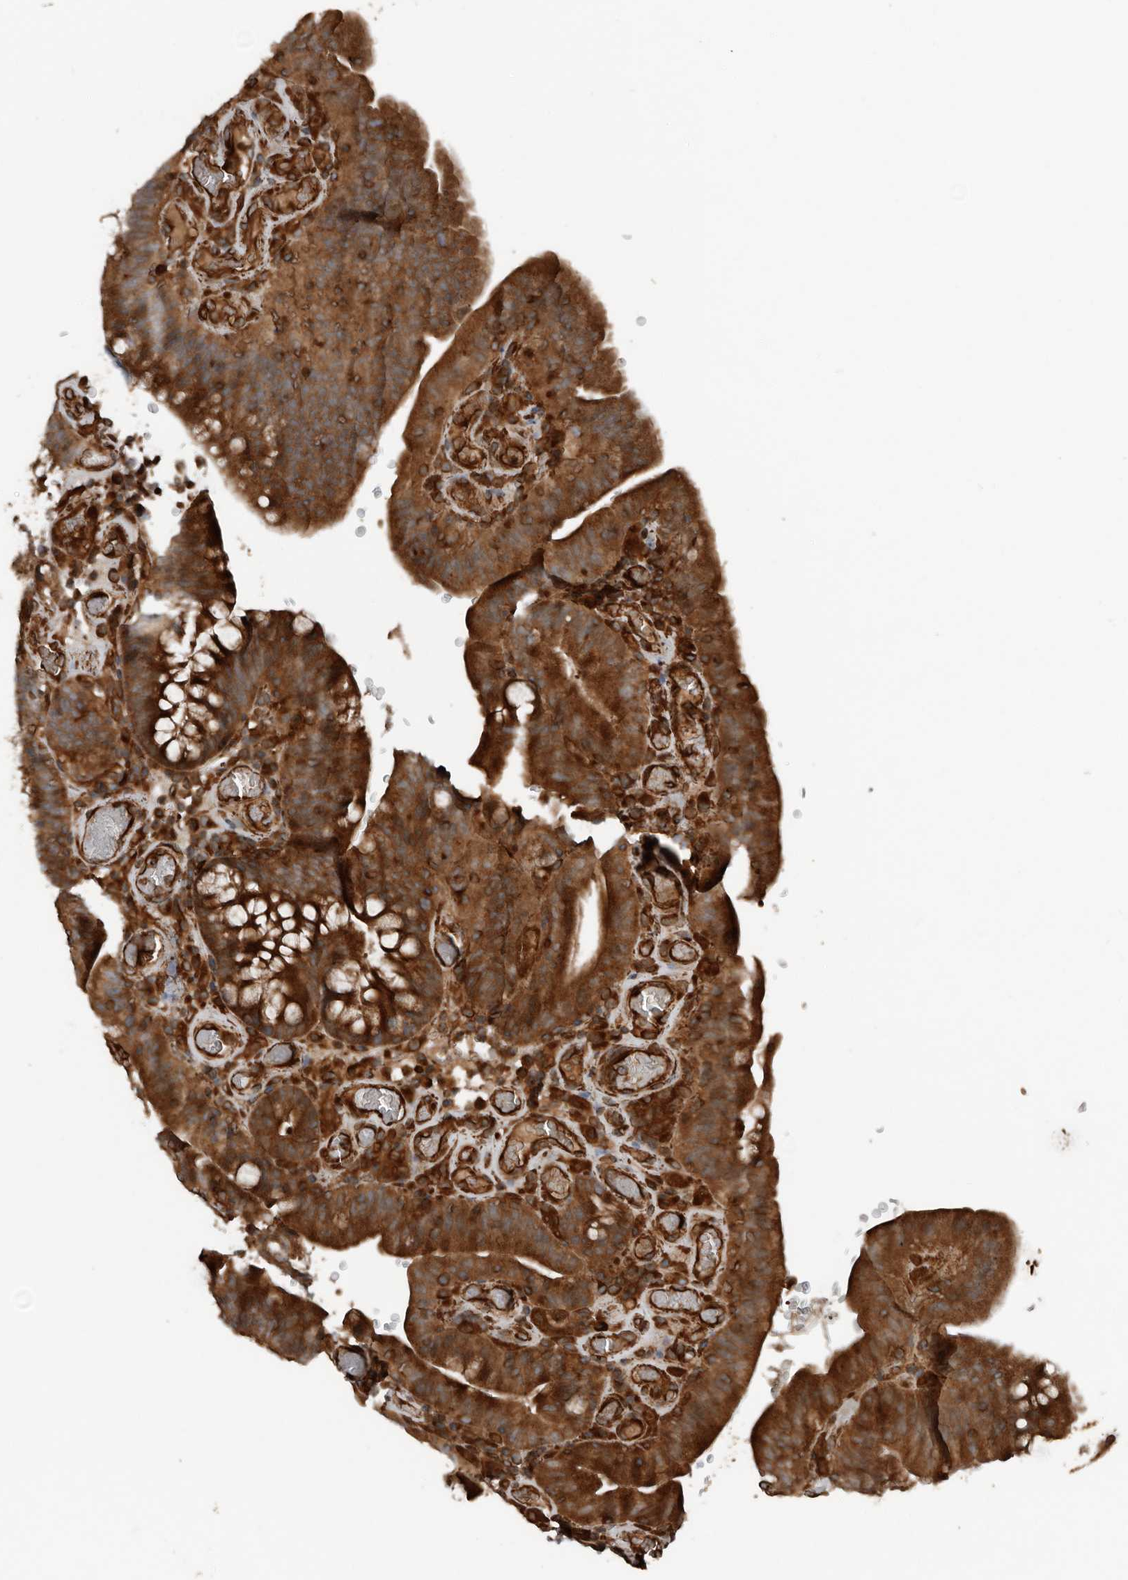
{"staining": {"intensity": "strong", "quantity": ">75%", "location": "cytoplasmic/membranous"}, "tissue": "colorectal cancer", "cell_type": "Tumor cells", "image_type": "cancer", "snomed": [{"axis": "morphology", "description": "Normal tissue, NOS"}, {"axis": "topography", "description": "Colon"}], "caption": "This image demonstrates IHC staining of human colorectal cancer, with high strong cytoplasmic/membranous staining in about >75% of tumor cells.", "gene": "YOD1", "patient": {"sex": "female", "age": 82}}